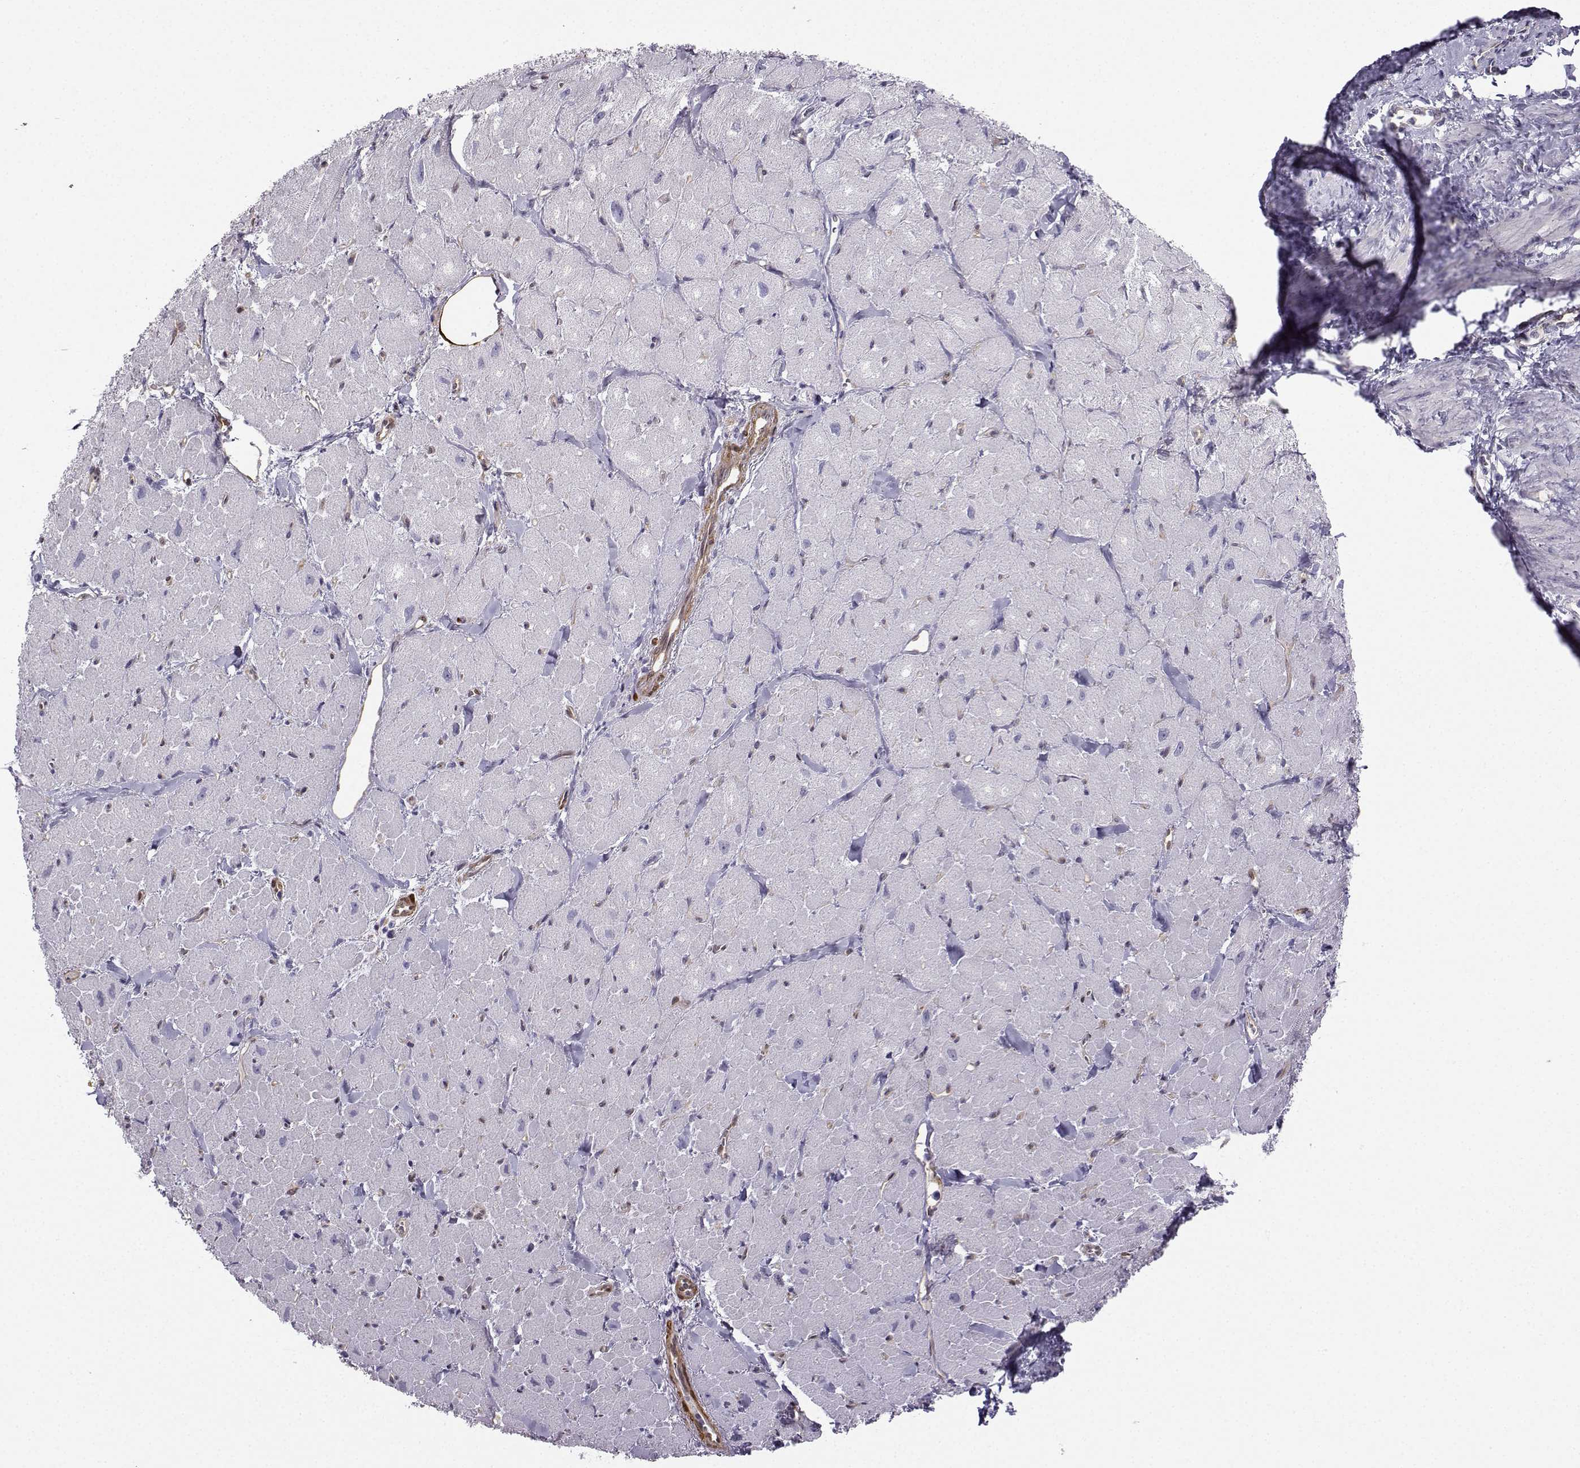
{"staining": {"intensity": "negative", "quantity": "none", "location": "none"}, "tissue": "heart muscle", "cell_type": "Cardiomyocytes", "image_type": "normal", "snomed": [{"axis": "morphology", "description": "Normal tissue, NOS"}, {"axis": "topography", "description": "Heart"}], "caption": "IHC micrograph of benign heart muscle: heart muscle stained with DAB demonstrates no significant protein expression in cardiomyocytes.", "gene": "NQO1", "patient": {"sex": "male", "age": 60}}